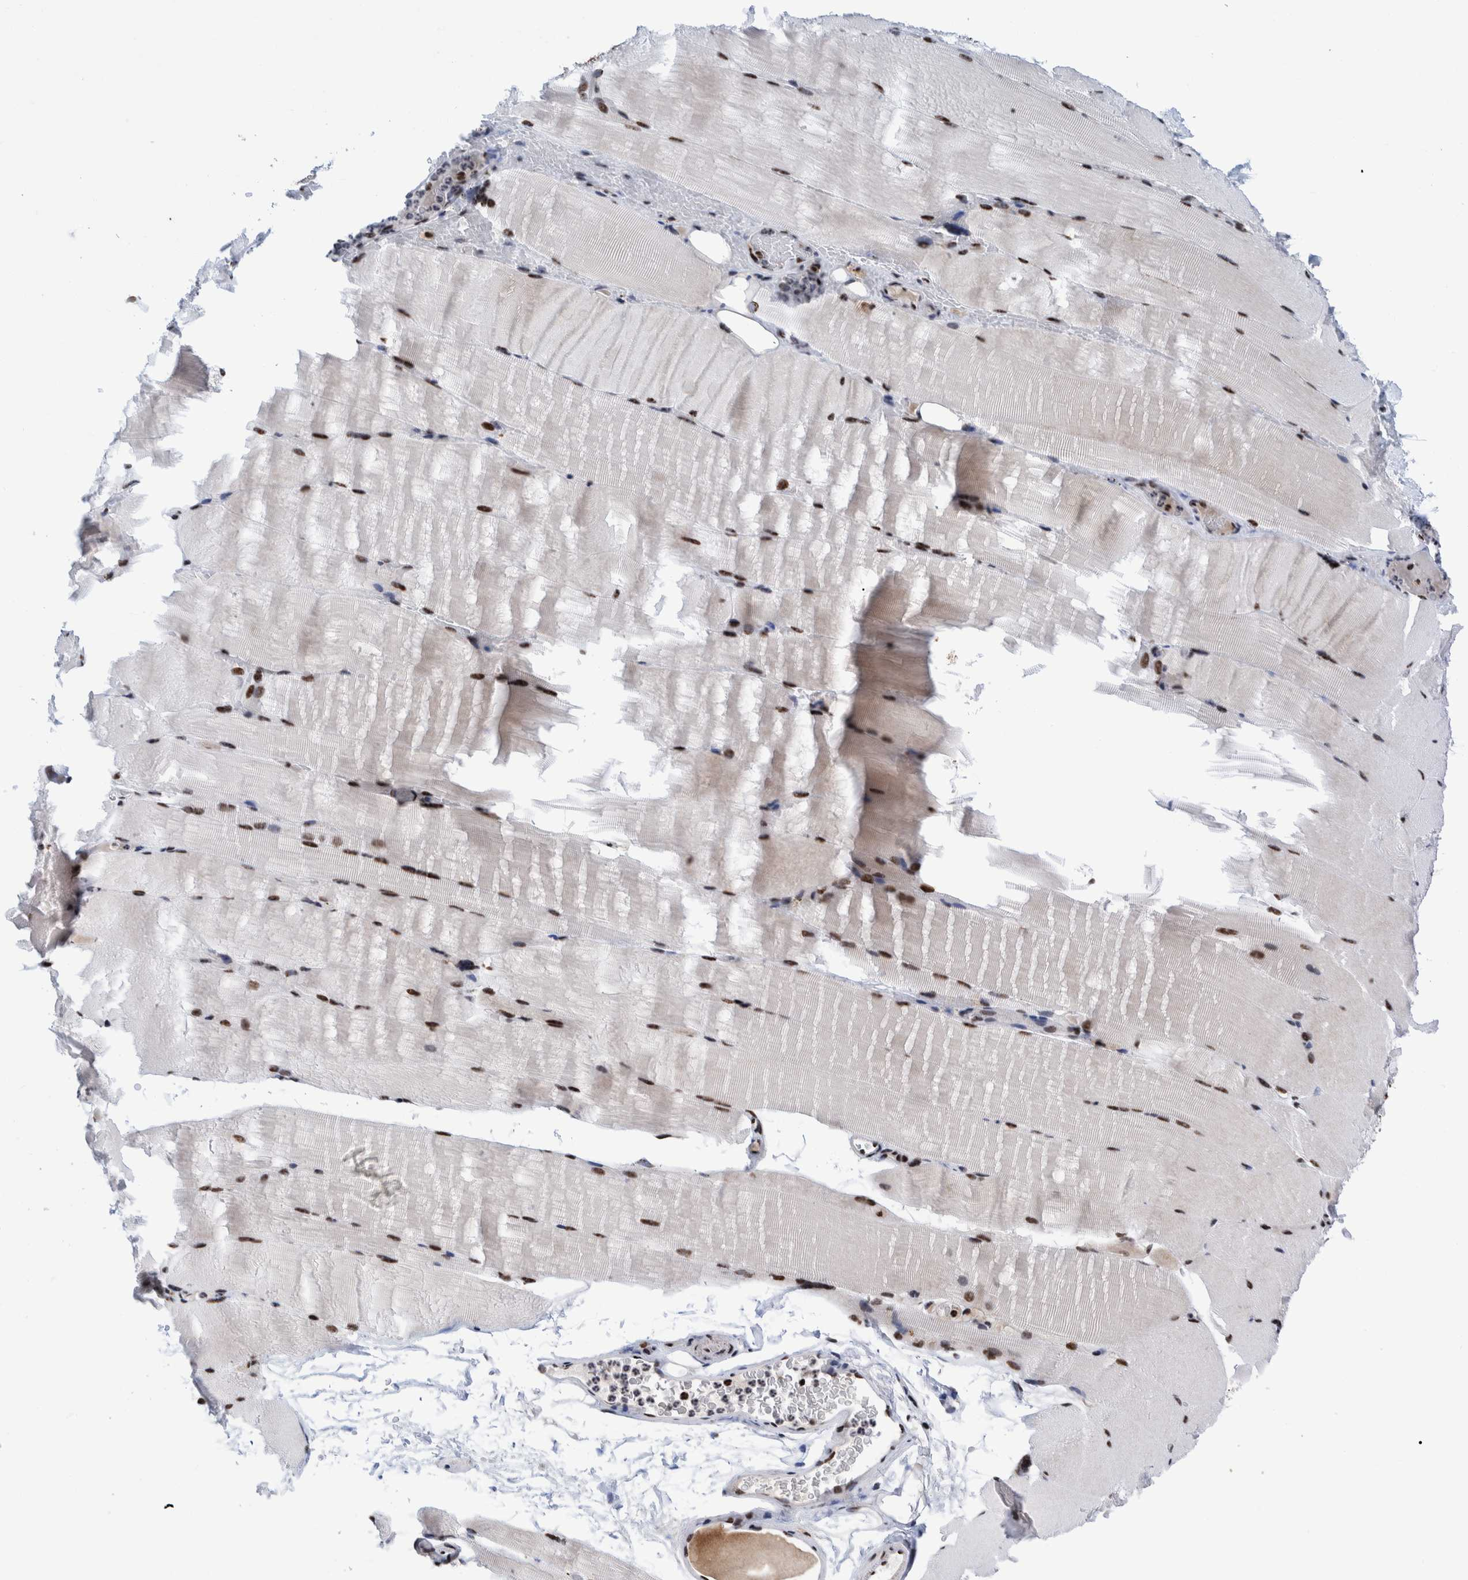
{"staining": {"intensity": "strong", "quantity": ">75%", "location": "nuclear"}, "tissue": "skeletal muscle", "cell_type": "Myocytes", "image_type": "normal", "snomed": [{"axis": "morphology", "description": "Normal tissue, NOS"}, {"axis": "topography", "description": "Skeletal muscle"}, {"axis": "topography", "description": "Parathyroid gland"}], "caption": "Immunohistochemical staining of benign human skeletal muscle reveals high levels of strong nuclear positivity in about >75% of myocytes.", "gene": "EFTUD2", "patient": {"sex": "female", "age": 37}}